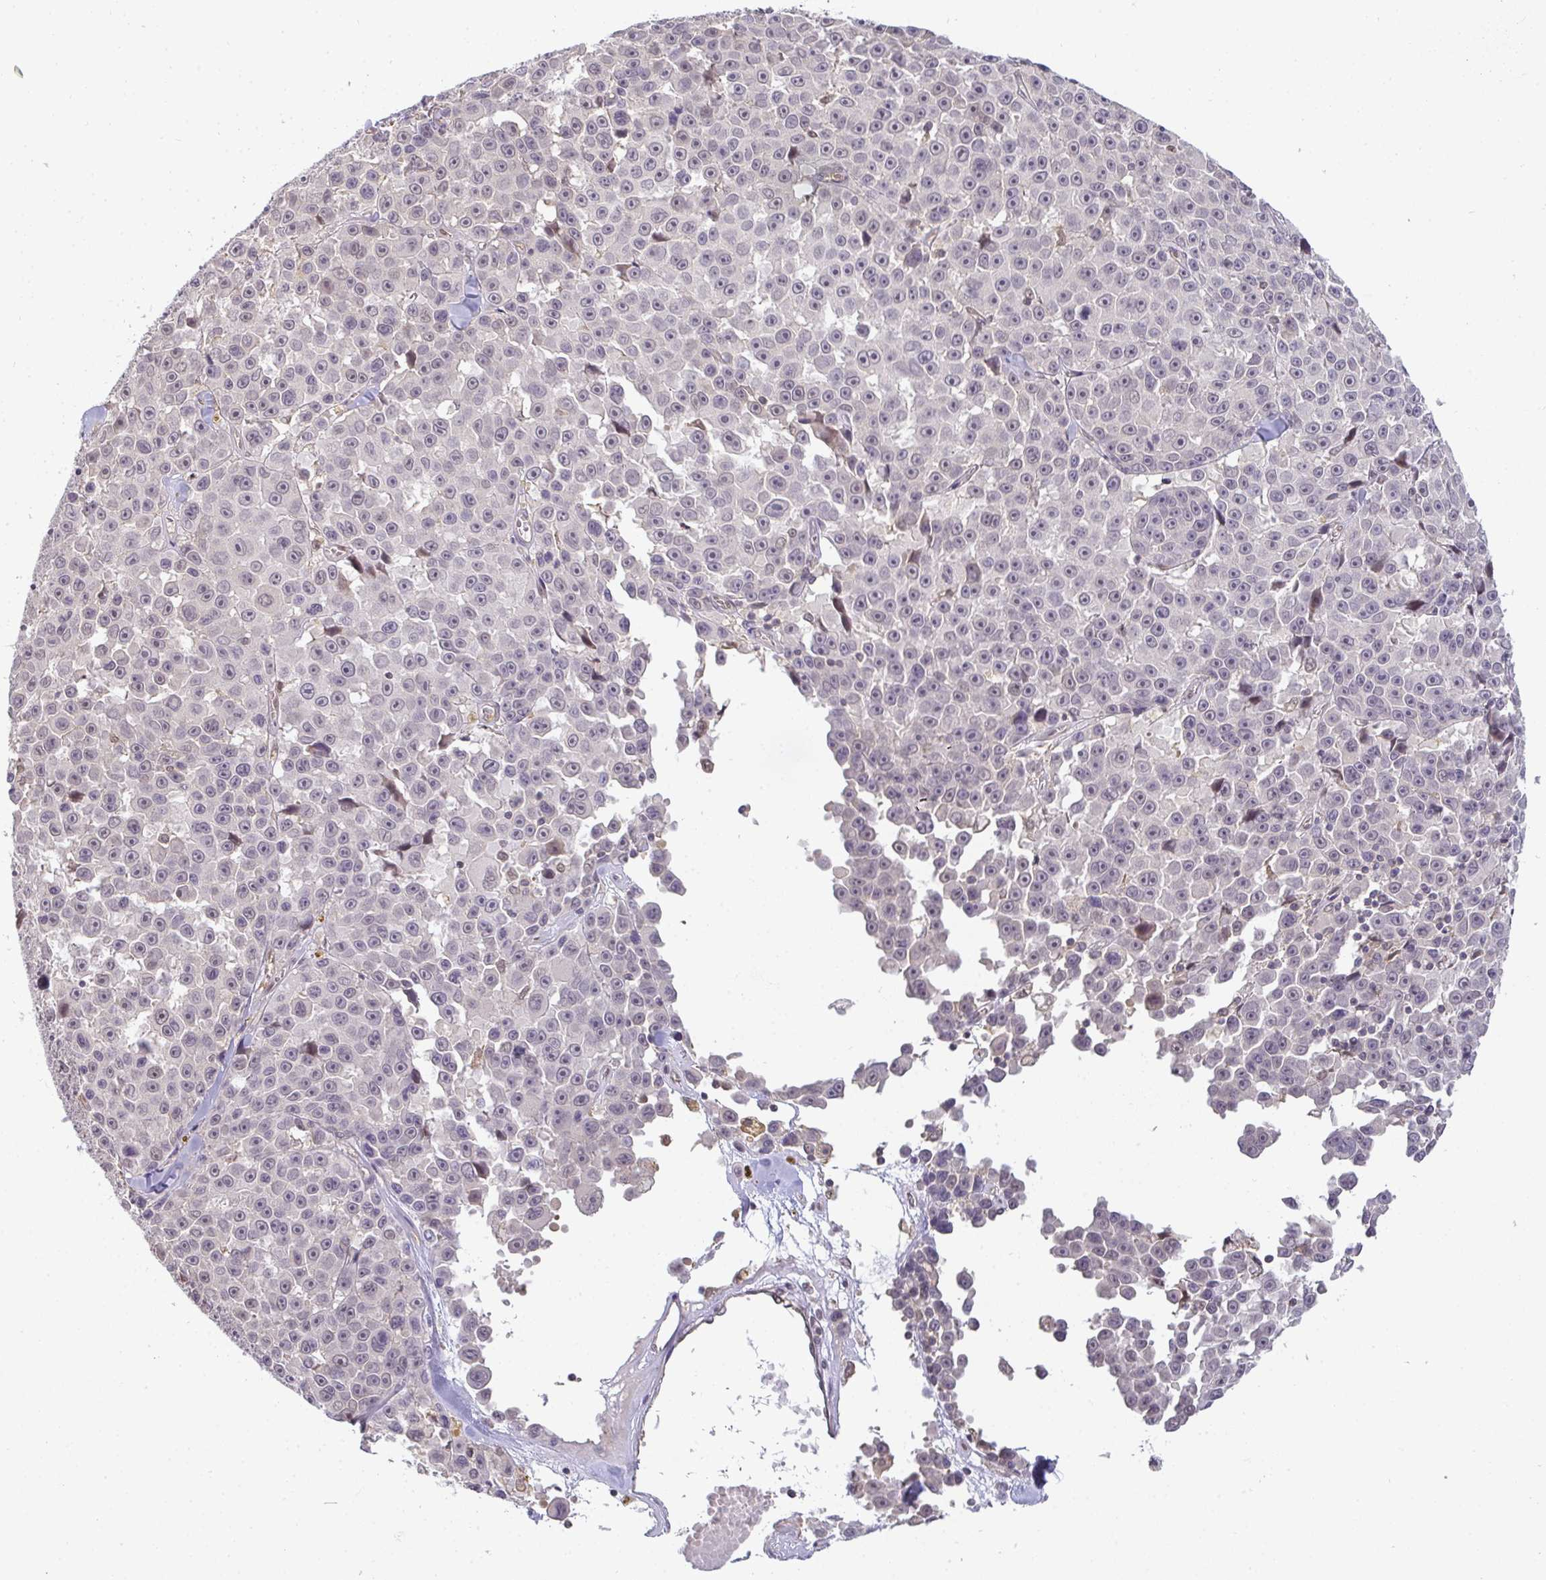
{"staining": {"intensity": "negative", "quantity": "none", "location": "none"}, "tissue": "melanoma", "cell_type": "Tumor cells", "image_type": "cancer", "snomed": [{"axis": "morphology", "description": "Malignant melanoma, NOS"}, {"axis": "topography", "description": "Skin"}], "caption": "High power microscopy image of an immunohistochemistry histopathology image of malignant melanoma, revealing no significant expression in tumor cells.", "gene": "GSDMB", "patient": {"sex": "female", "age": 66}}